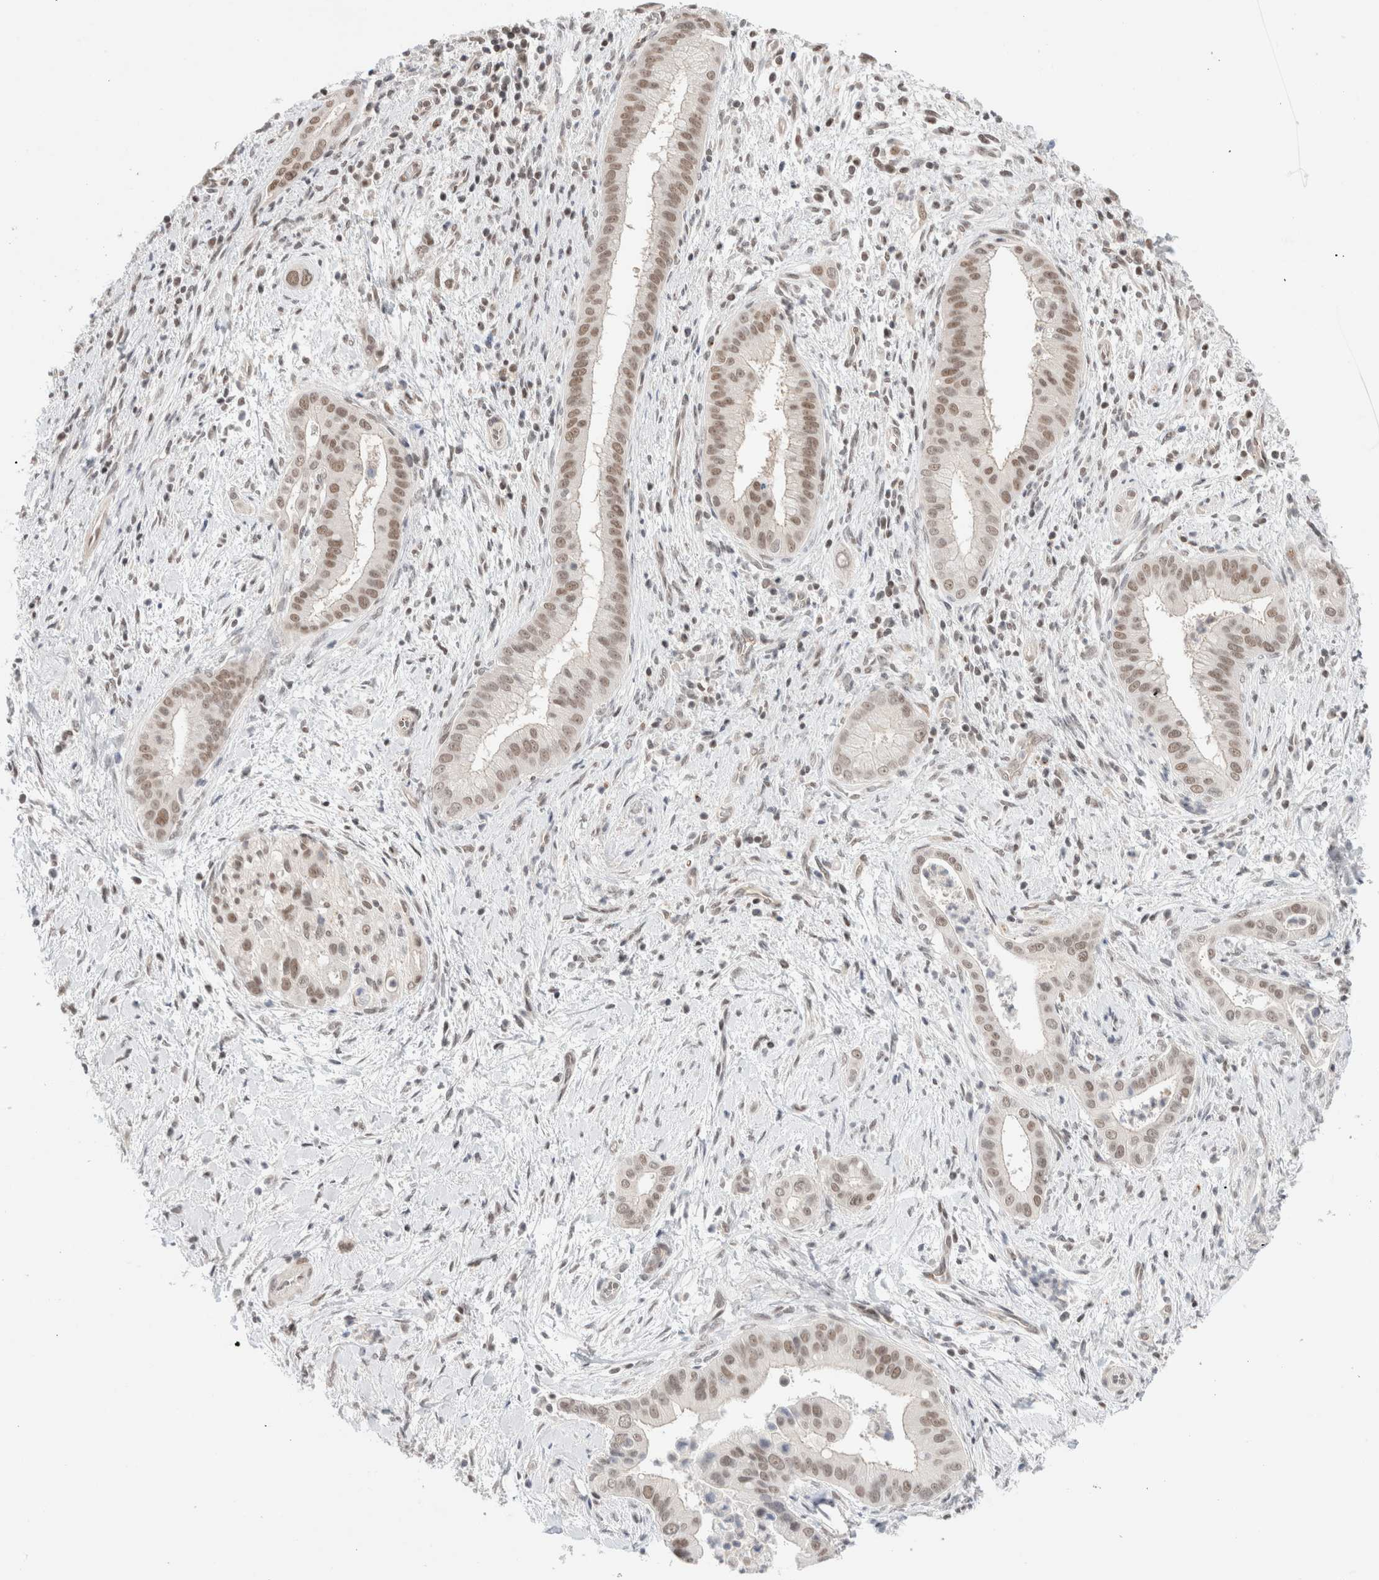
{"staining": {"intensity": "weak", "quantity": ">75%", "location": "nuclear"}, "tissue": "liver cancer", "cell_type": "Tumor cells", "image_type": "cancer", "snomed": [{"axis": "morphology", "description": "Cholangiocarcinoma"}, {"axis": "topography", "description": "Liver"}], "caption": "A brown stain labels weak nuclear positivity of a protein in liver cancer tumor cells. The staining was performed using DAB (3,3'-diaminobenzidine), with brown indicating positive protein expression. Nuclei are stained blue with hematoxylin.", "gene": "GATAD2A", "patient": {"sex": "female", "age": 54}}